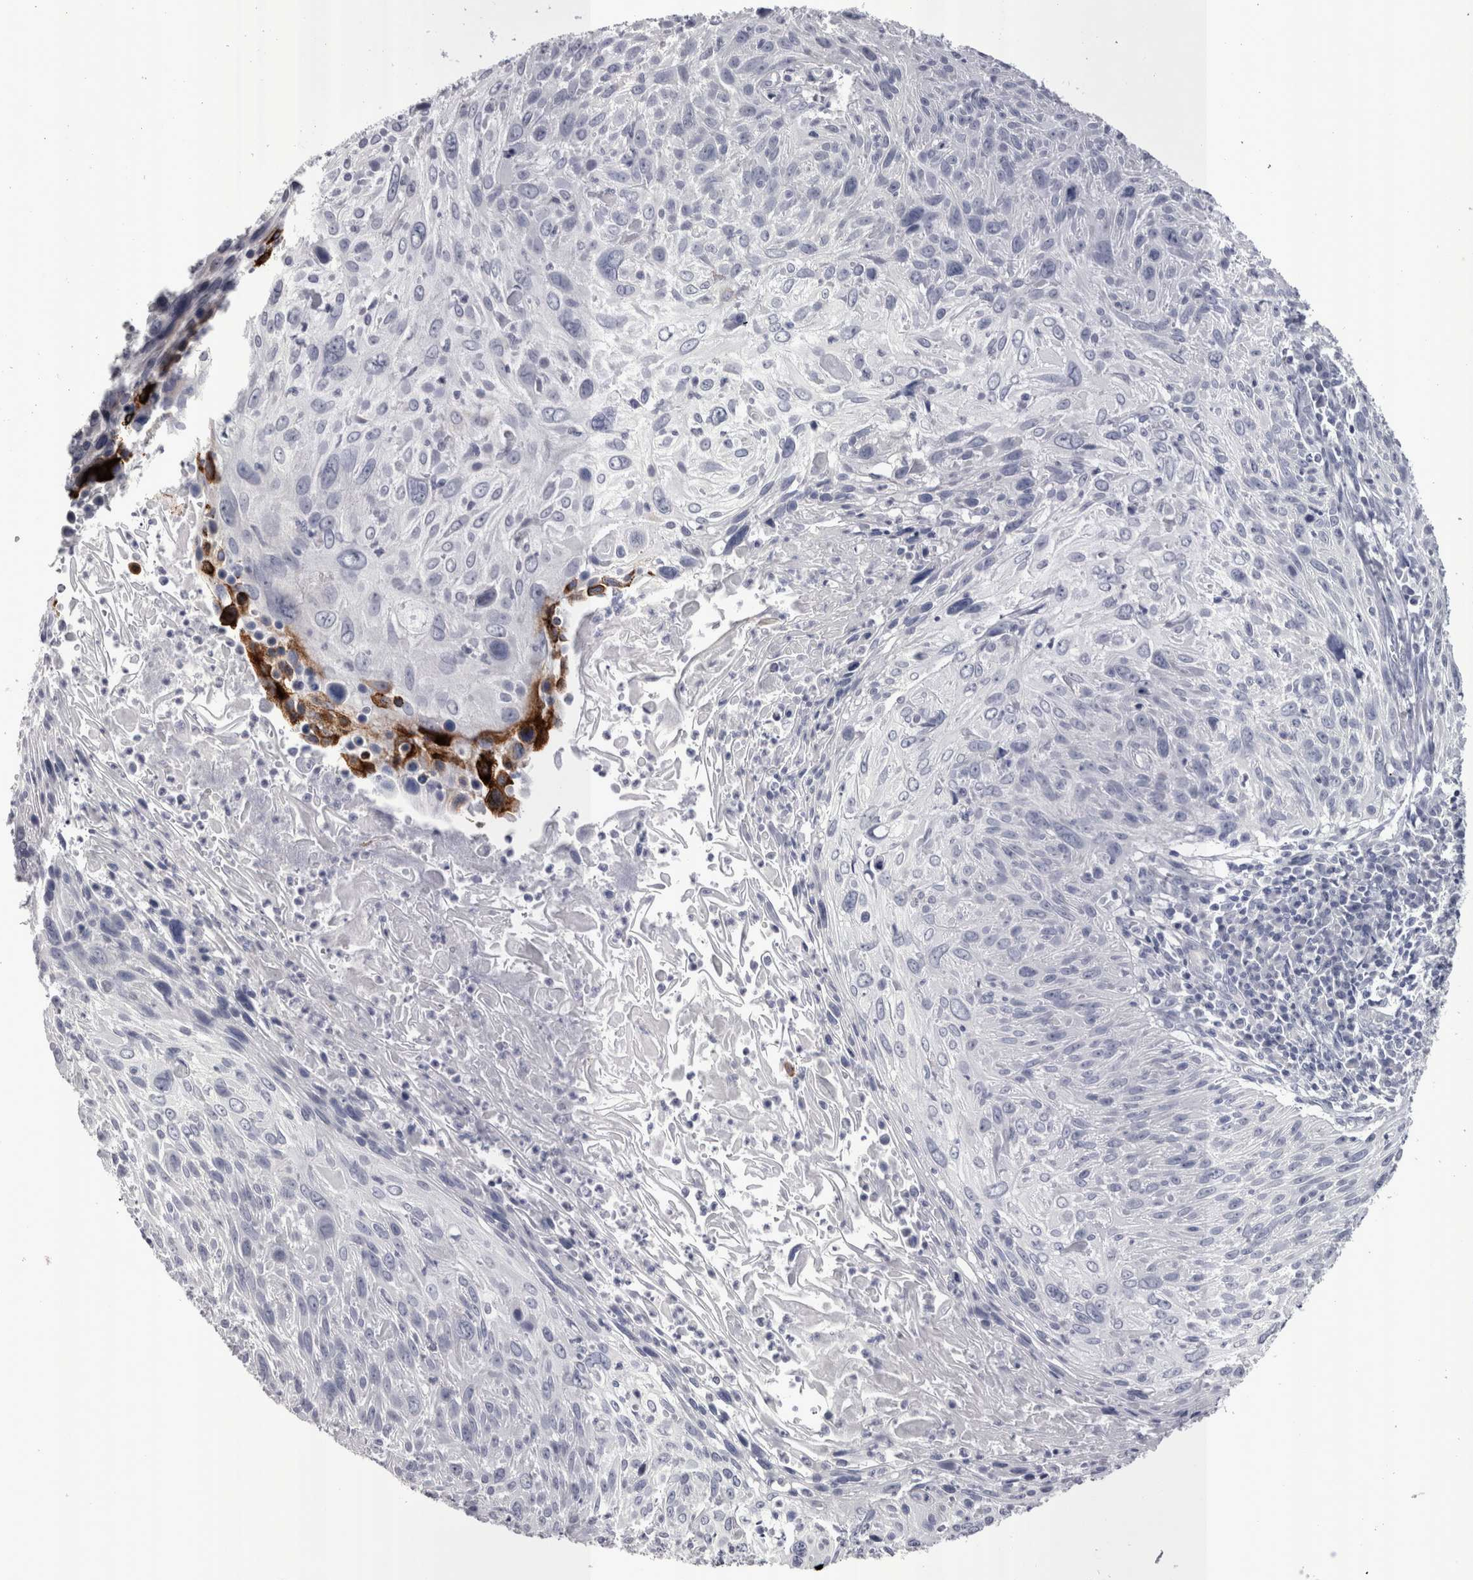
{"staining": {"intensity": "negative", "quantity": "none", "location": "none"}, "tissue": "cervical cancer", "cell_type": "Tumor cells", "image_type": "cancer", "snomed": [{"axis": "morphology", "description": "Squamous cell carcinoma, NOS"}, {"axis": "topography", "description": "Cervix"}], "caption": "Cervical squamous cell carcinoma was stained to show a protein in brown. There is no significant expression in tumor cells.", "gene": "PWP2", "patient": {"sex": "female", "age": 51}}